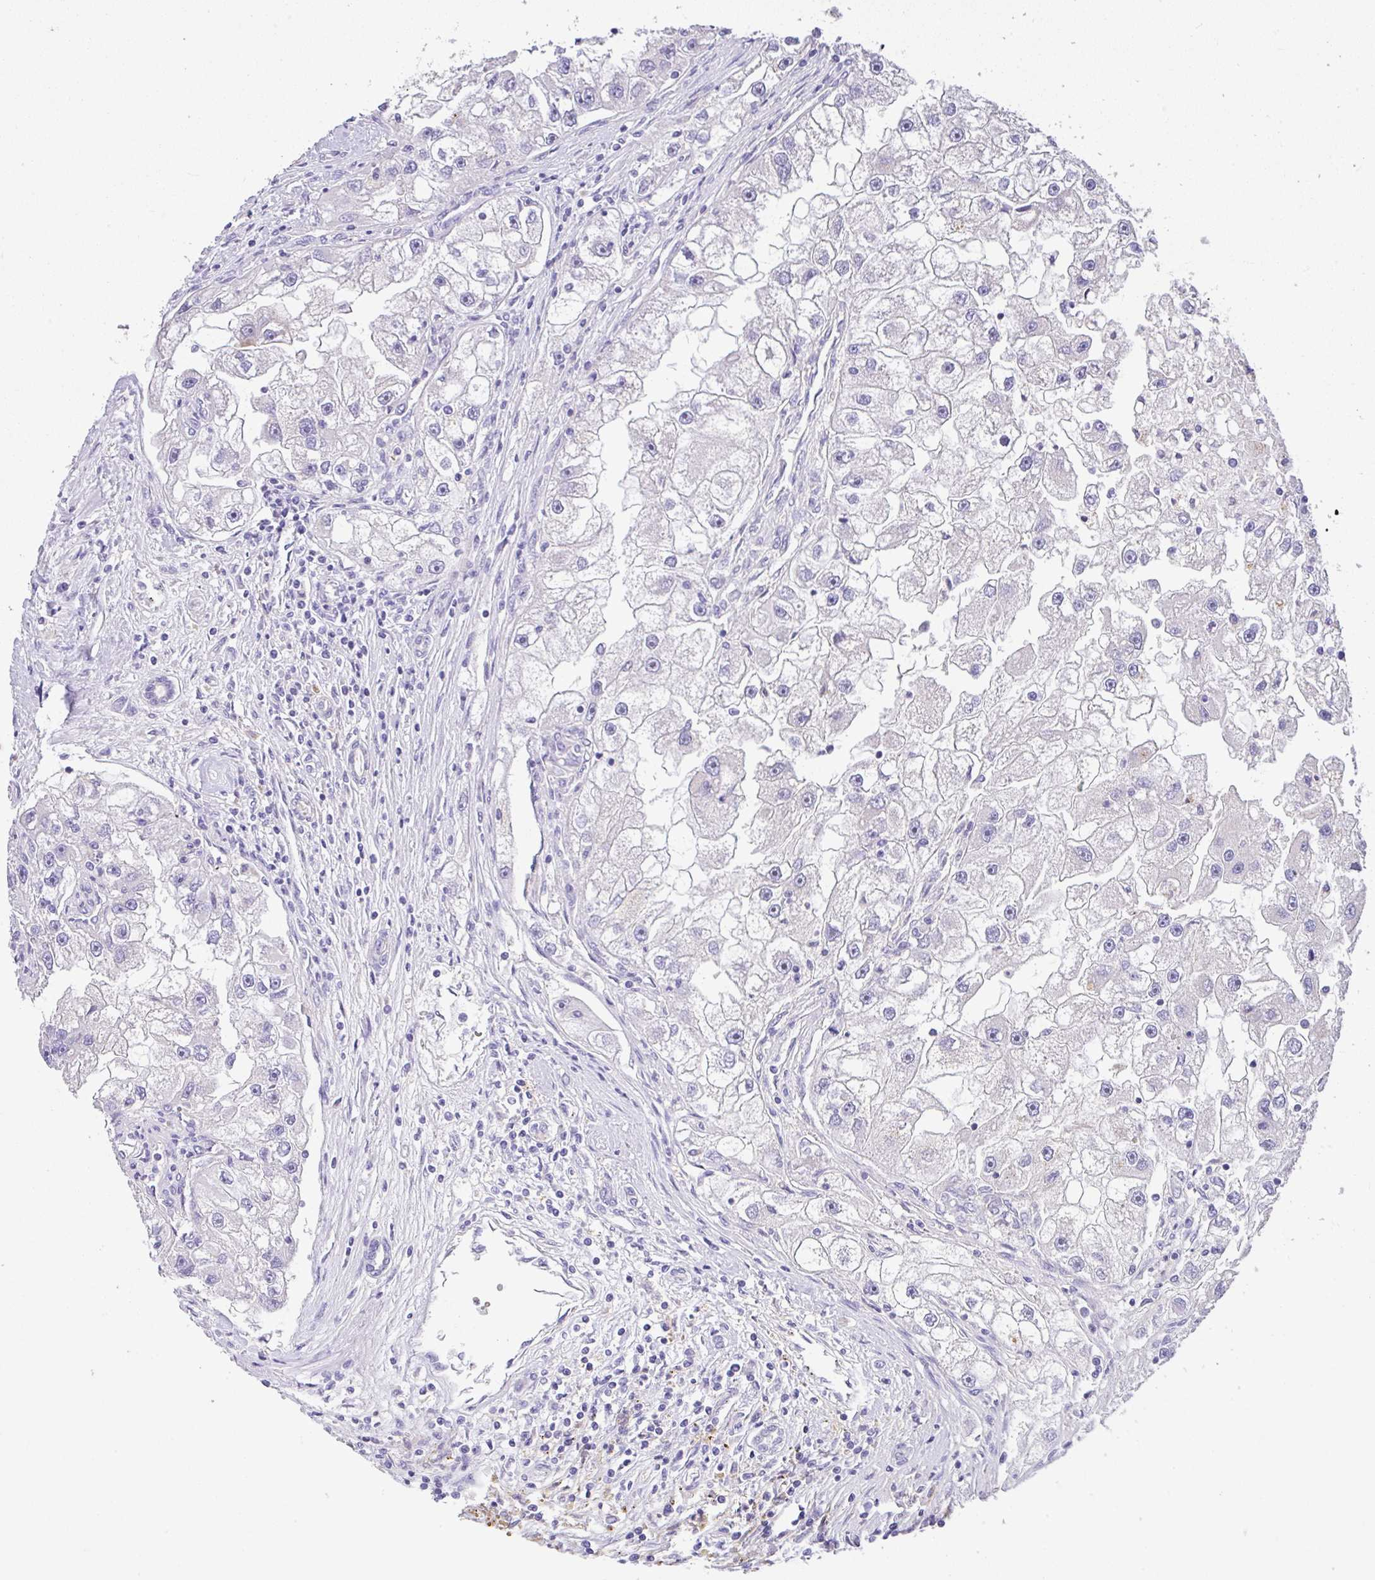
{"staining": {"intensity": "negative", "quantity": "none", "location": "none"}, "tissue": "renal cancer", "cell_type": "Tumor cells", "image_type": "cancer", "snomed": [{"axis": "morphology", "description": "Adenocarcinoma, NOS"}, {"axis": "topography", "description": "Kidney"}], "caption": "Protein analysis of adenocarcinoma (renal) exhibits no significant positivity in tumor cells.", "gene": "EPN3", "patient": {"sex": "male", "age": 63}}